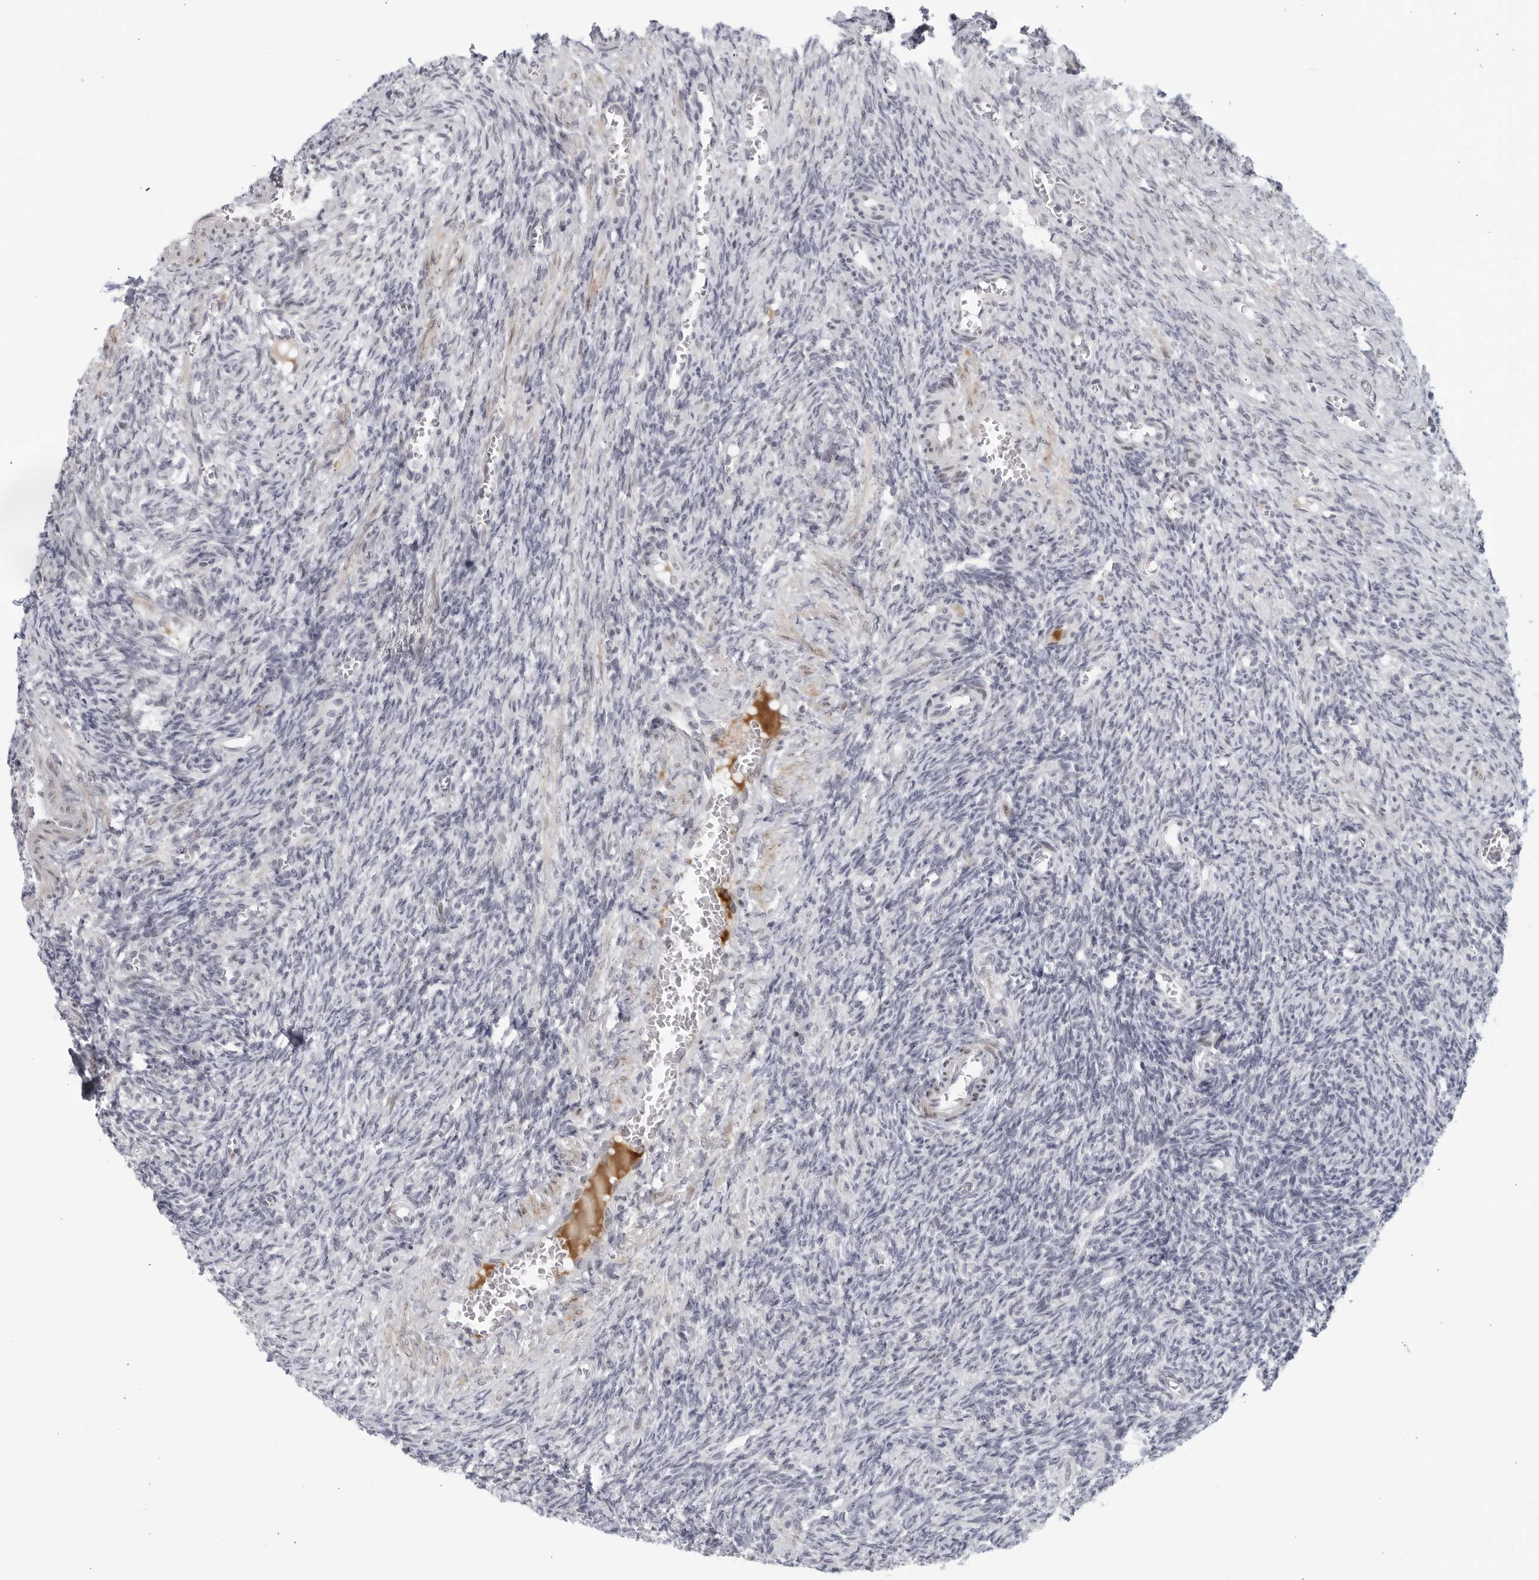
{"staining": {"intensity": "negative", "quantity": "none", "location": "none"}, "tissue": "ovary", "cell_type": "Follicle cells", "image_type": "normal", "snomed": [{"axis": "morphology", "description": "Normal tissue, NOS"}, {"axis": "topography", "description": "Ovary"}], "caption": "The photomicrograph displays no staining of follicle cells in unremarkable ovary. (Immunohistochemistry, brightfield microscopy, high magnification).", "gene": "WDTC1", "patient": {"sex": "female", "age": 27}}